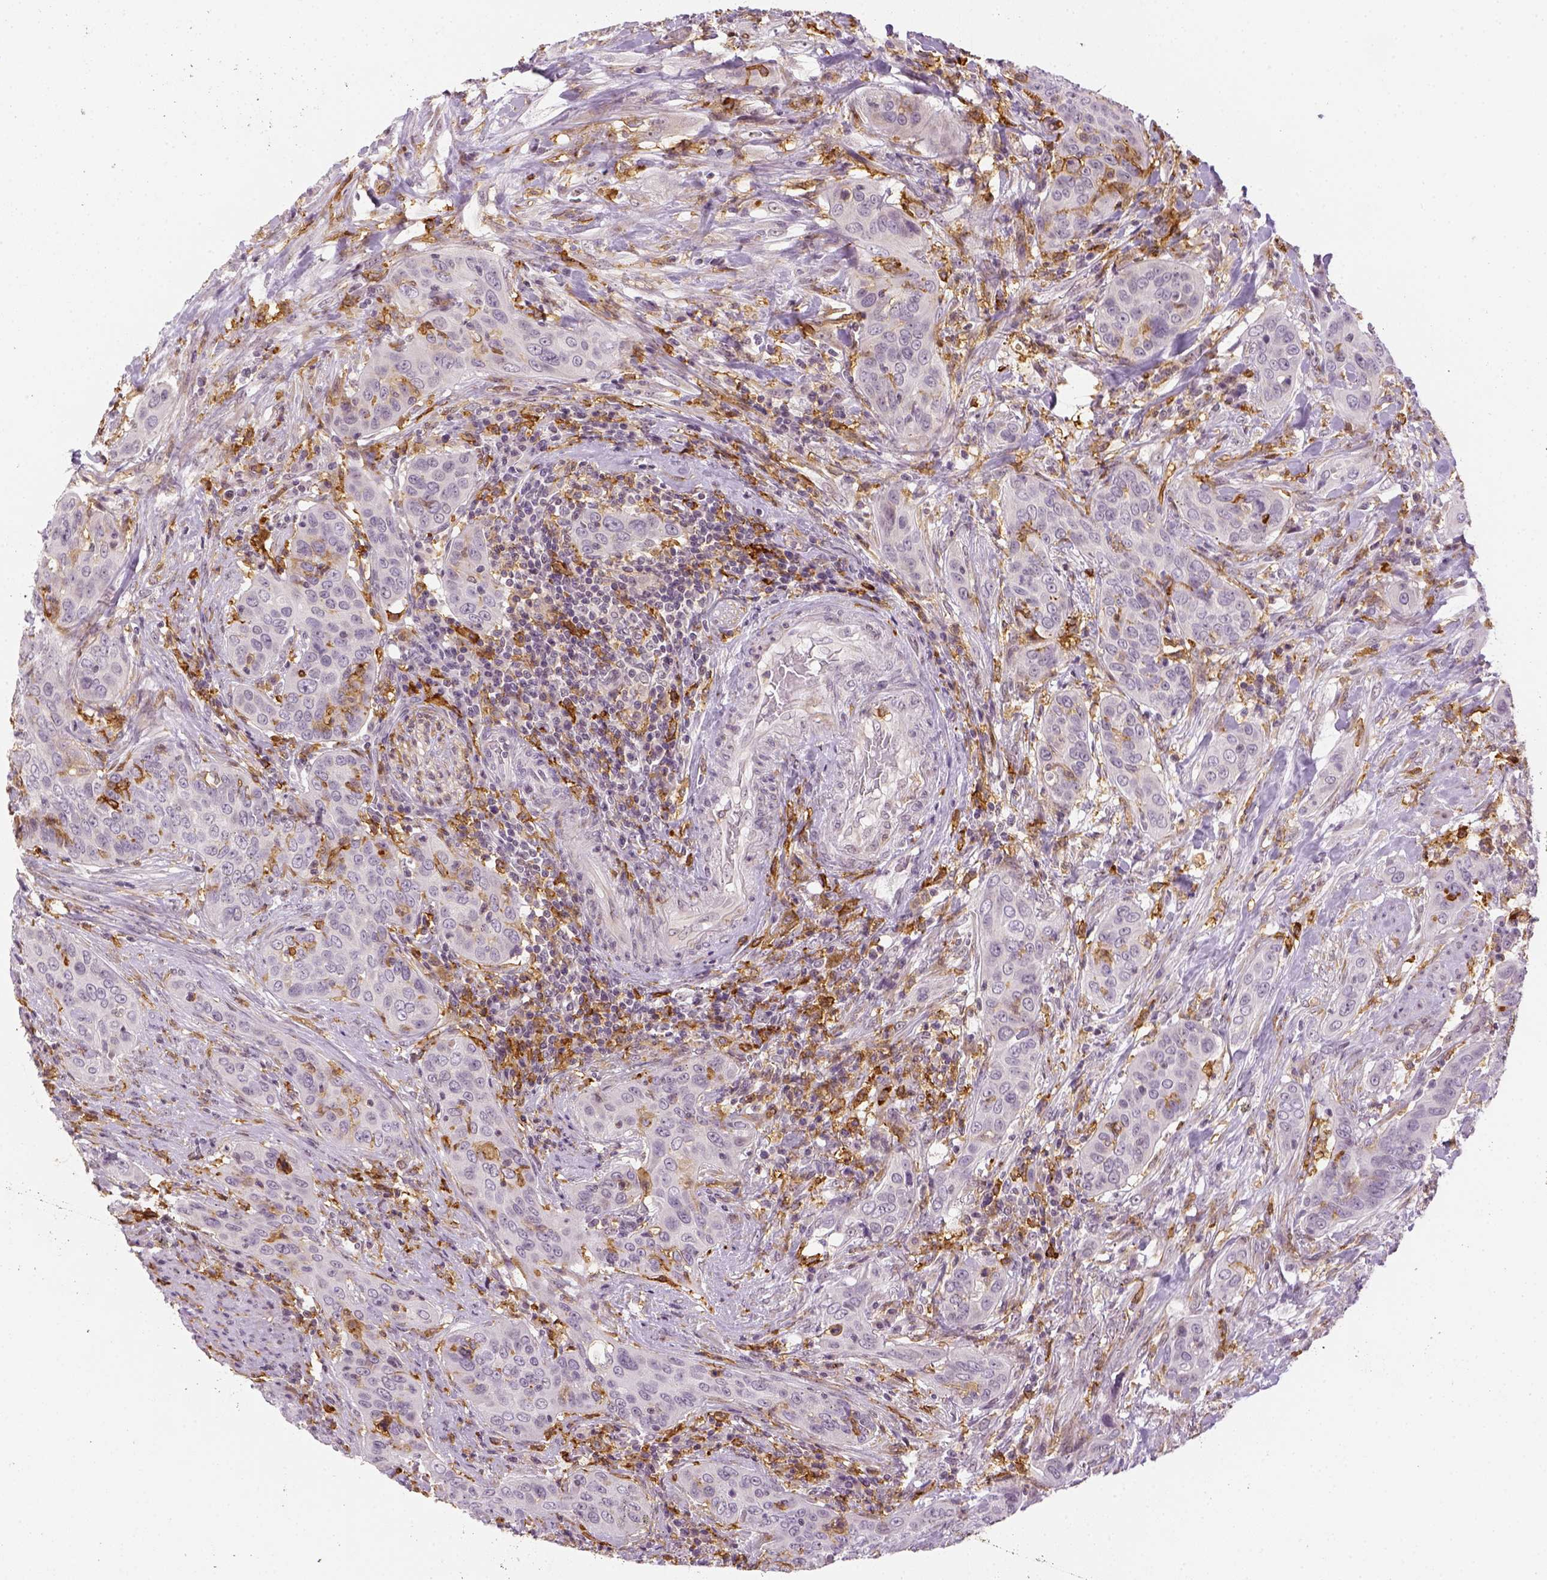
{"staining": {"intensity": "negative", "quantity": "none", "location": "none"}, "tissue": "urothelial cancer", "cell_type": "Tumor cells", "image_type": "cancer", "snomed": [{"axis": "morphology", "description": "Urothelial carcinoma, High grade"}, {"axis": "topography", "description": "Urinary bladder"}], "caption": "Immunohistochemistry (IHC) of urothelial cancer exhibits no positivity in tumor cells.", "gene": "CD14", "patient": {"sex": "male", "age": 82}}